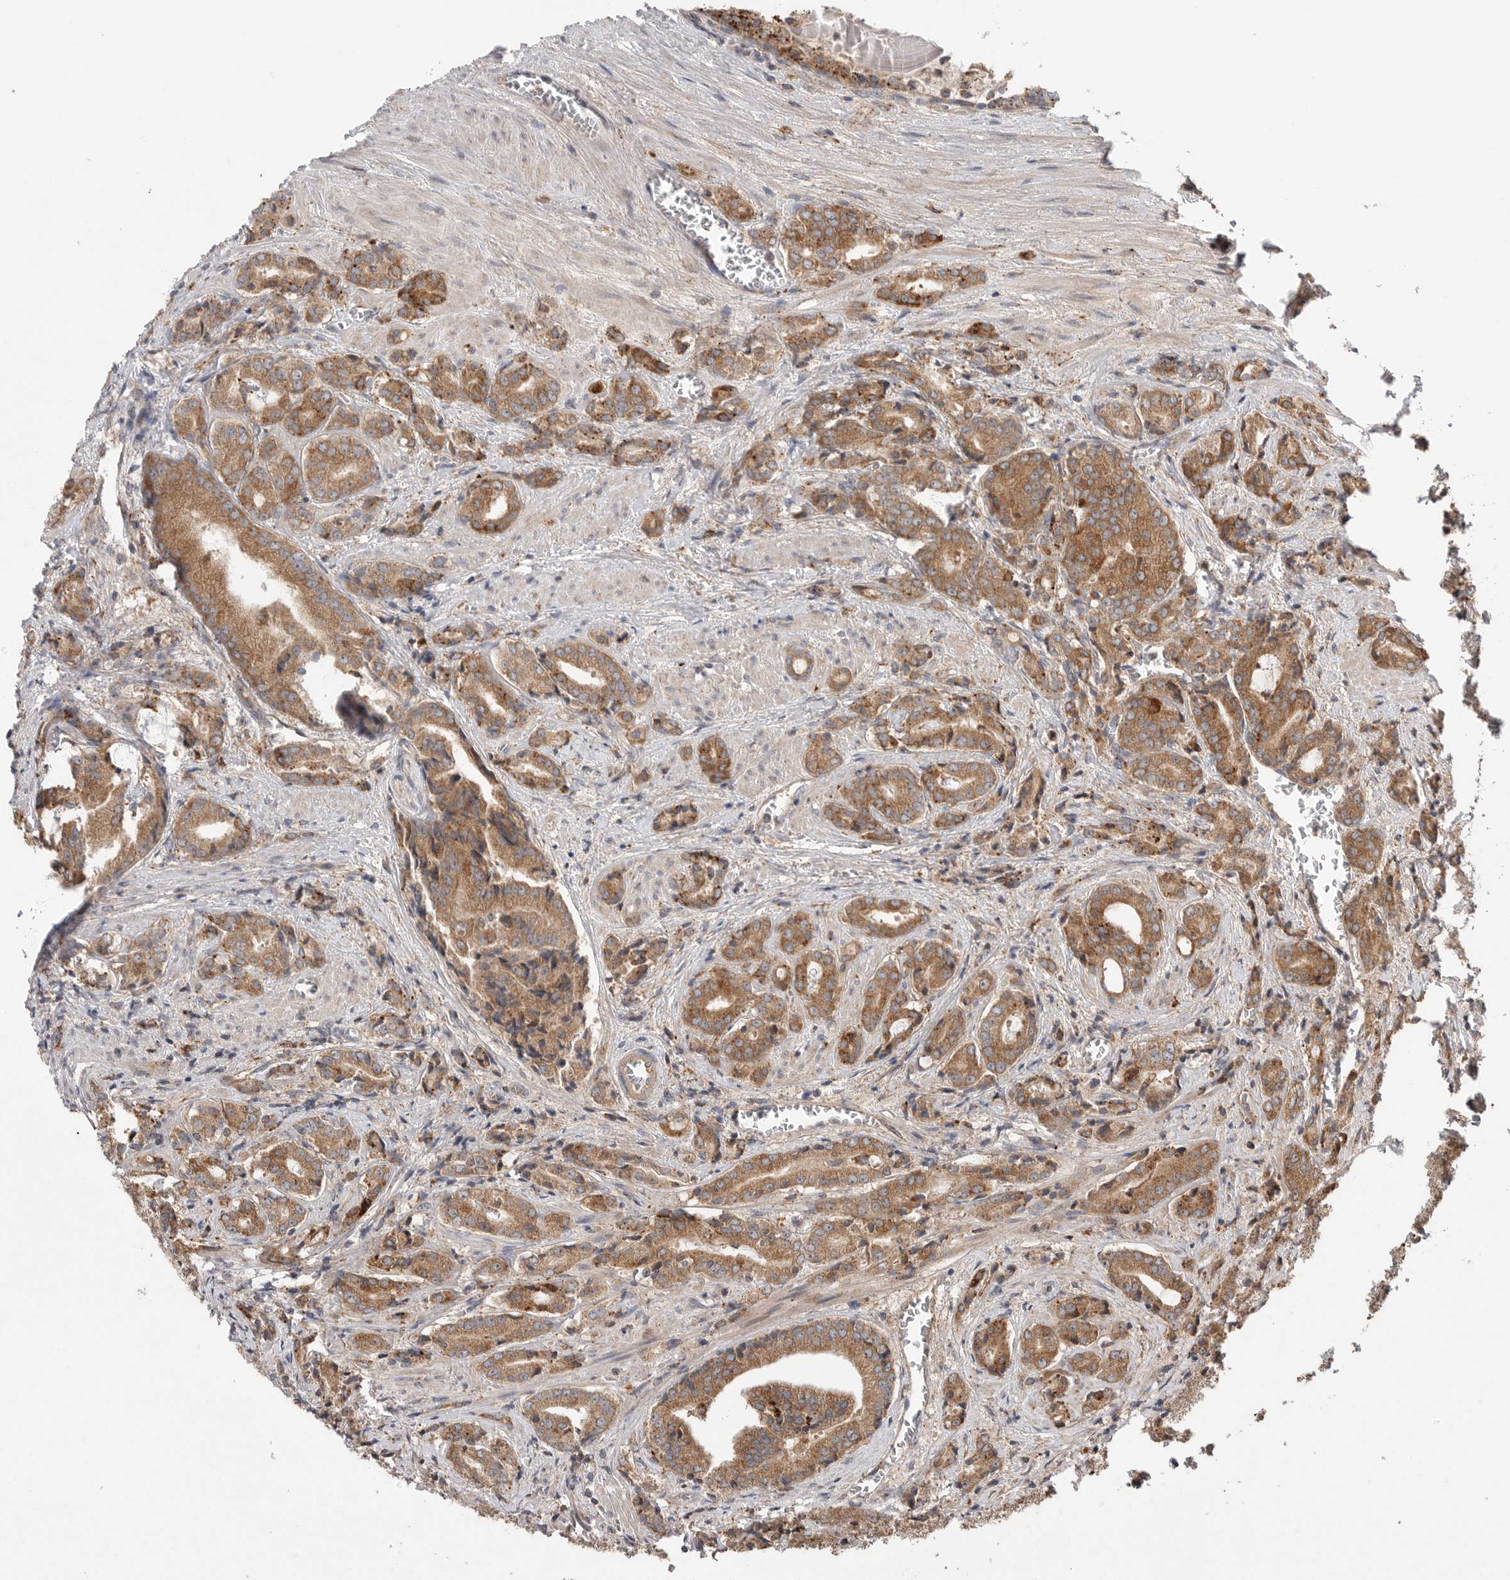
{"staining": {"intensity": "moderate", "quantity": ">75%", "location": "cytoplasmic/membranous"}, "tissue": "prostate cancer", "cell_type": "Tumor cells", "image_type": "cancer", "snomed": [{"axis": "morphology", "description": "Adenocarcinoma, High grade"}, {"axis": "topography", "description": "Prostate"}], "caption": "About >75% of tumor cells in human prostate adenocarcinoma (high-grade) exhibit moderate cytoplasmic/membranous protein positivity as visualized by brown immunohistochemical staining.", "gene": "GALNS", "patient": {"sex": "male", "age": 57}}